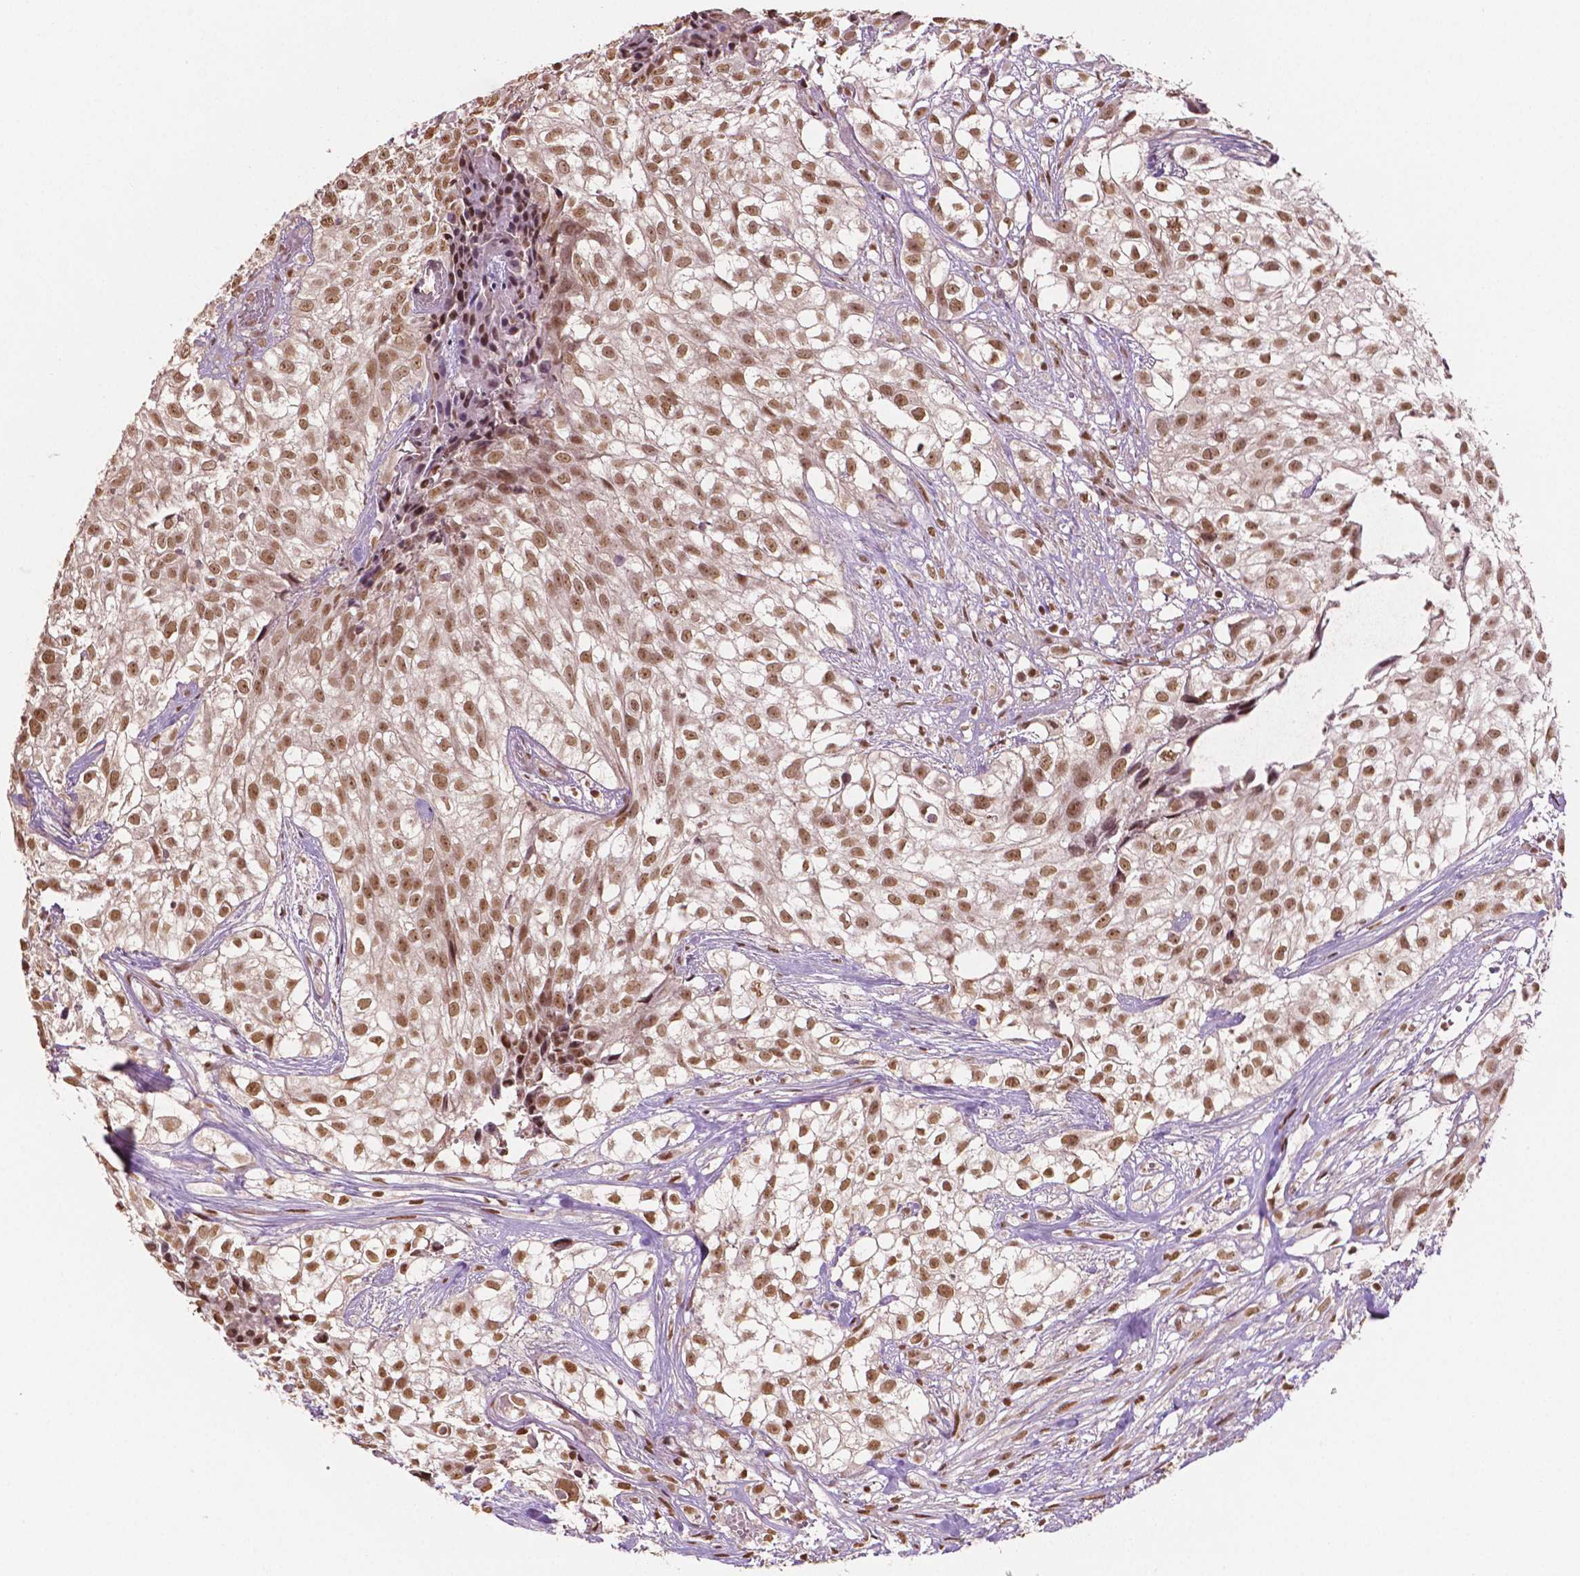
{"staining": {"intensity": "moderate", "quantity": ">75%", "location": "nuclear"}, "tissue": "urothelial cancer", "cell_type": "Tumor cells", "image_type": "cancer", "snomed": [{"axis": "morphology", "description": "Urothelial carcinoma, High grade"}, {"axis": "topography", "description": "Urinary bladder"}], "caption": "High-power microscopy captured an immunohistochemistry (IHC) micrograph of high-grade urothelial carcinoma, revealing moderate nuclear staining in approximately >75% of tumor cells. The protein is stained brown, and the nuclei are stained in blue (DAB IHC with brightfield microscopy, high magnification).", "gene": "DEK", "patient": {"sex": "male", "age": 56}}